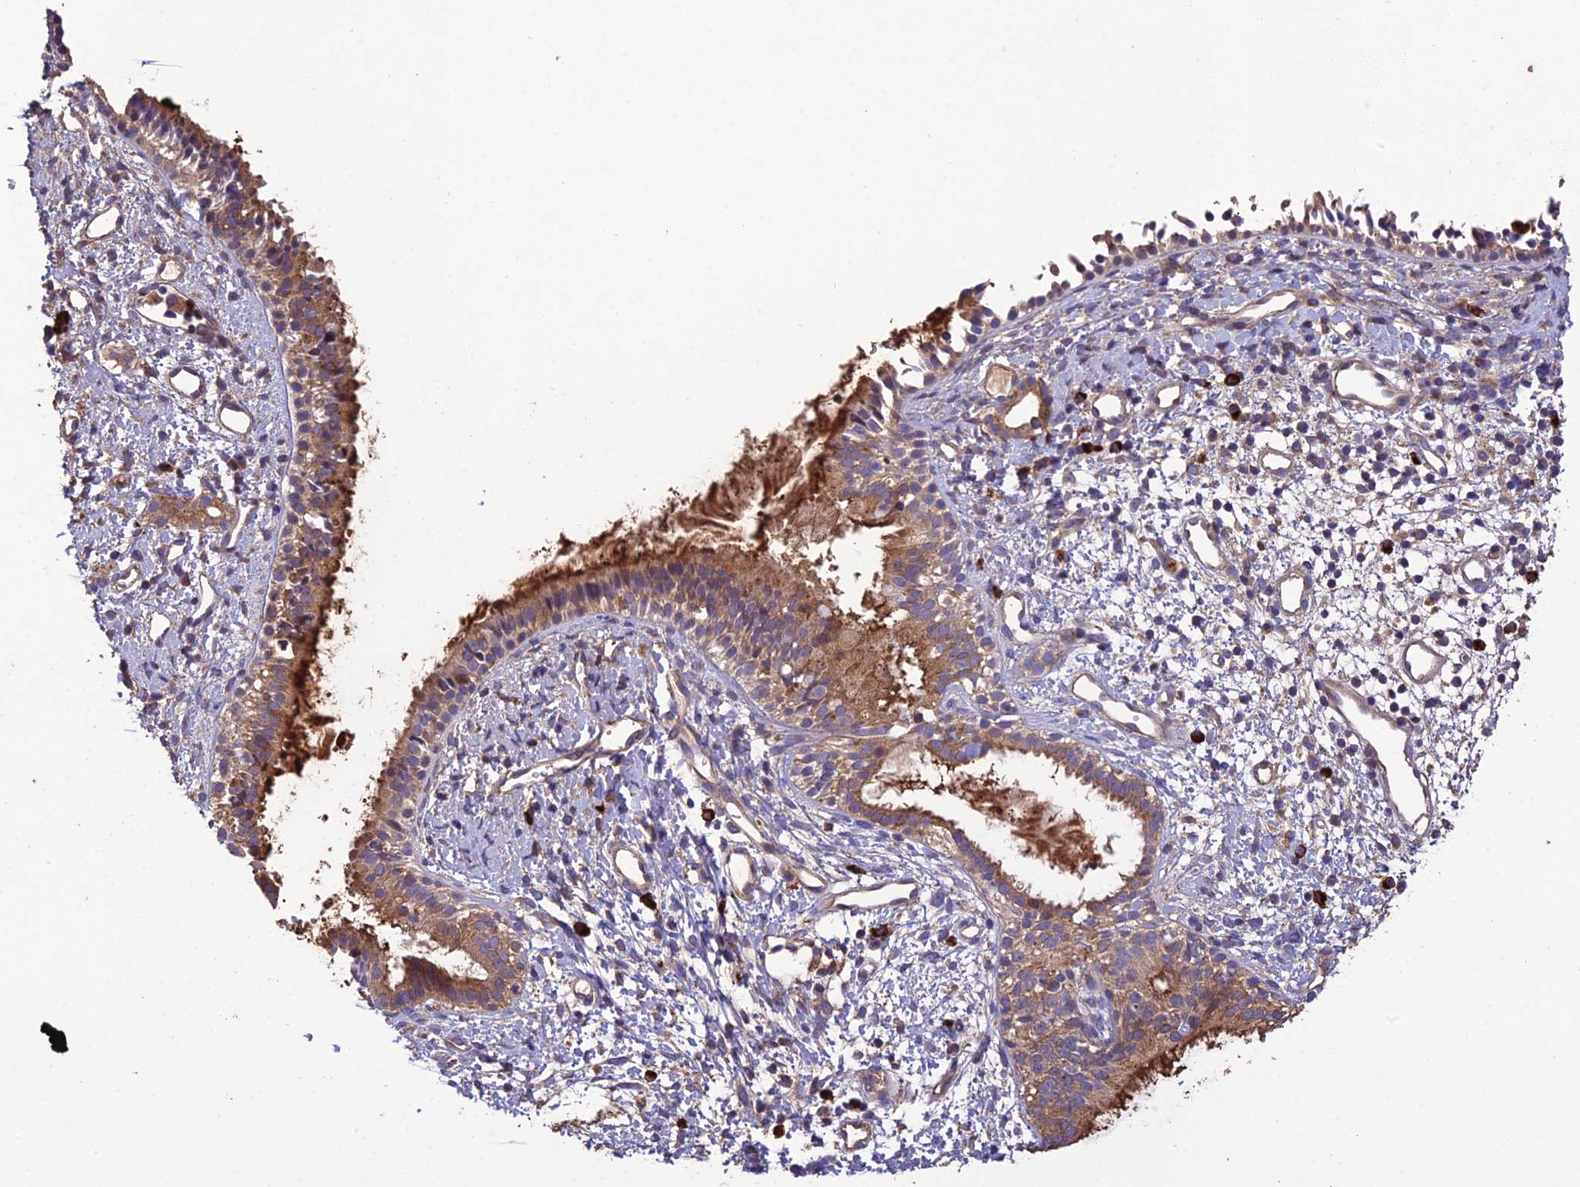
{"staining": {"intensity": "moderate", "quantity": ">75%", "location": "cytoplasmic/membranous"}, "tissue": "nasopharynx", "cell_type": "Respiratory epithelial cells", "image_type": "normal", "snomed": [{"axis": "morphology", "description": "Normal tissue, NOS"}, {"axis": "topography", "description": "Nasopharynx"}], "caption": "Respiratory epithelial cells exhibit medium levels of moderate cytoplasmic/membranous positivity in about >75% of cells in unremarkable human nasopharynx.", "gene": "MIOS", "patient": {"sex": "male", "age": 22}}